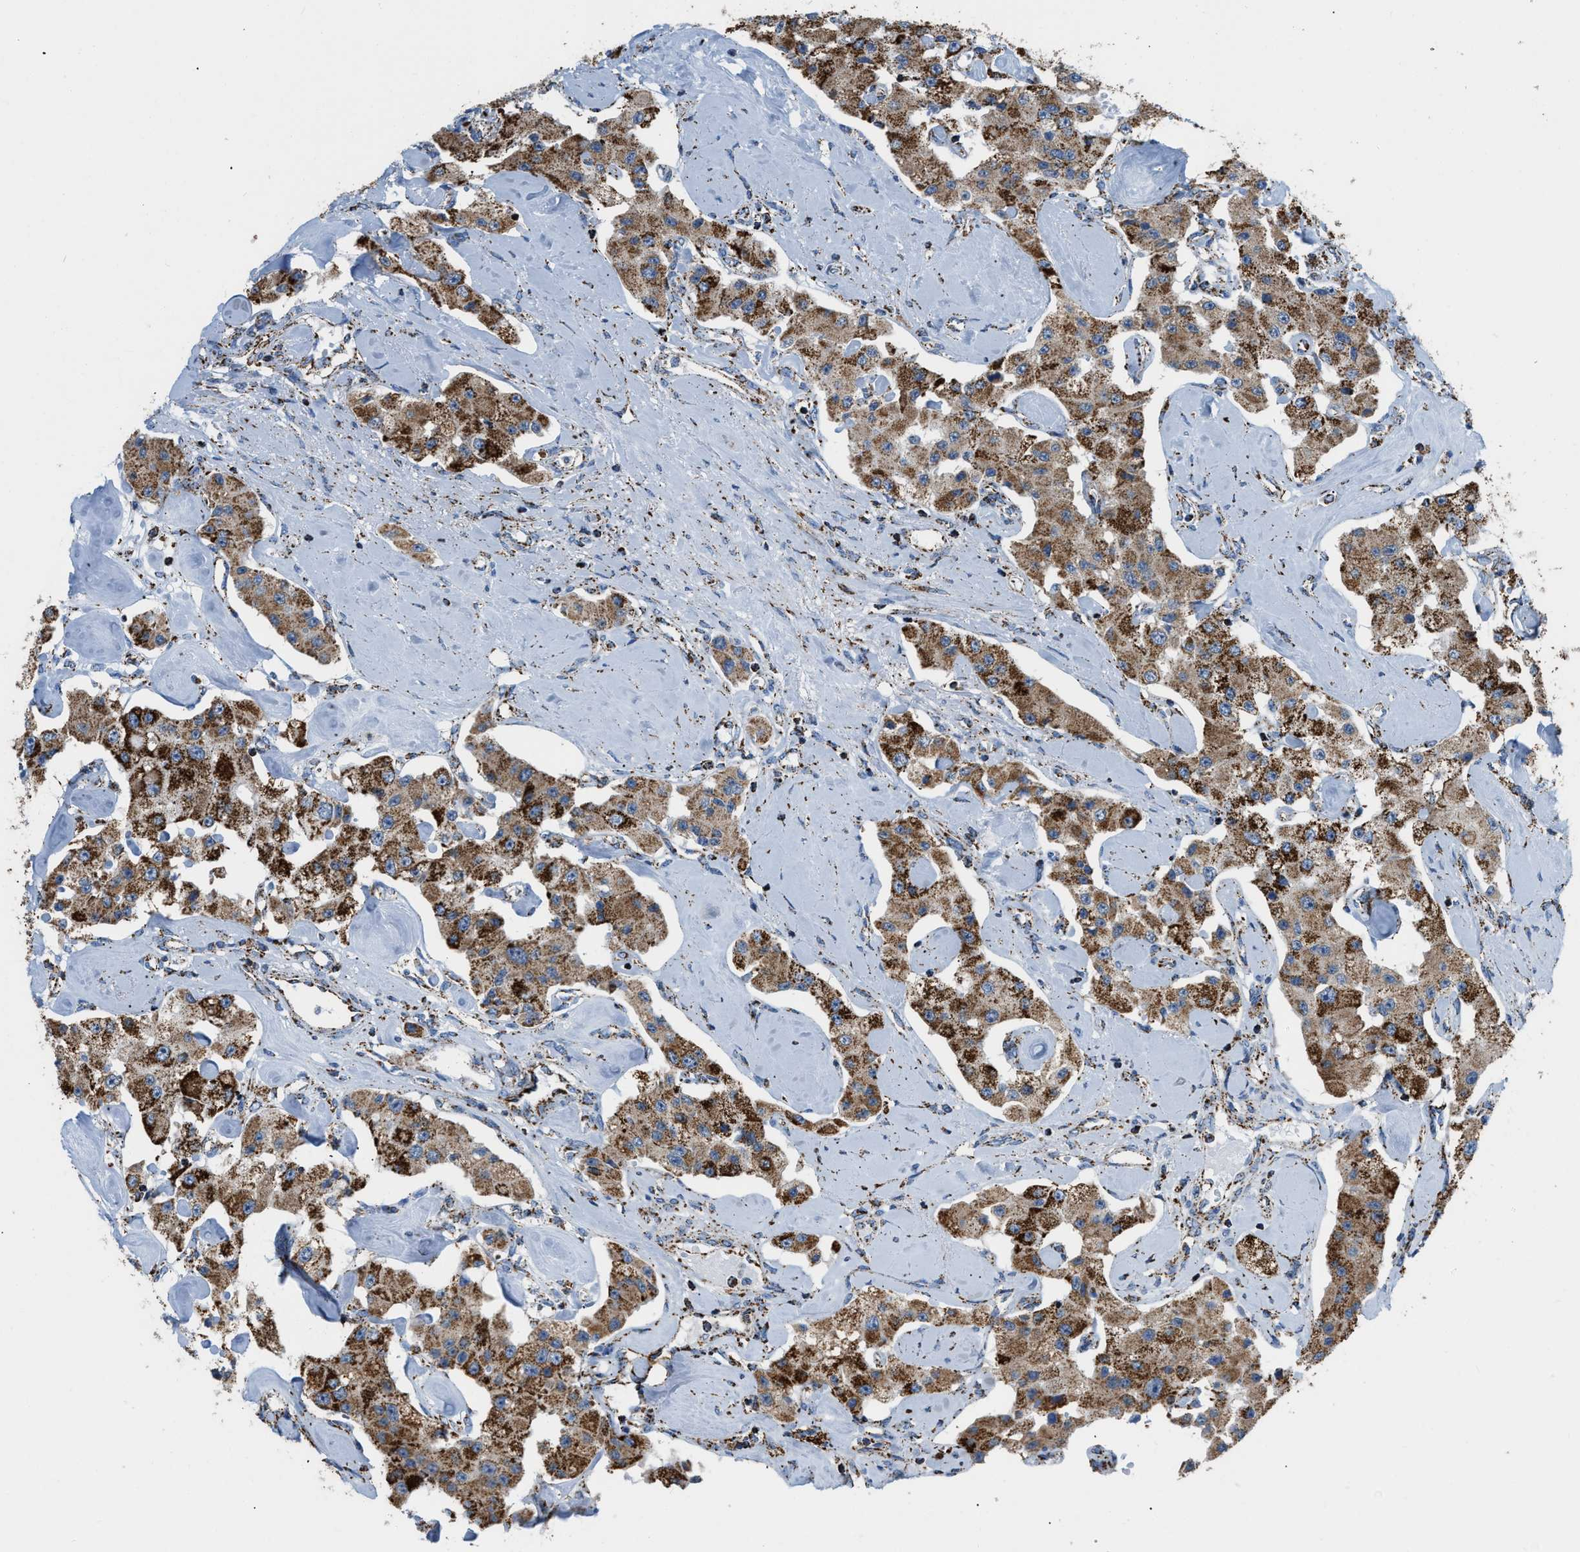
{"staining": {"intensity": "moderate", "quantity": ">75%", "location": "cytoplasmic/membranous"}, "tissue": "carcinoid", "cell_type": "Tumor cells", "image_type": "cancer", "snomed": [{"axis": "morphology", "description": "Carcinoid, malignant, NOS"}, {"axis": "topography", "description": "Pancreas"}], "caption": "Moderate cytoplasmic/membranous staining for a protein is appreciated in approximately >75% of tumor cells of carcinoid using immunohistochemistry (IHC).", "gene": "ETFB", "patient": {"sex": "male", "age": 41}}